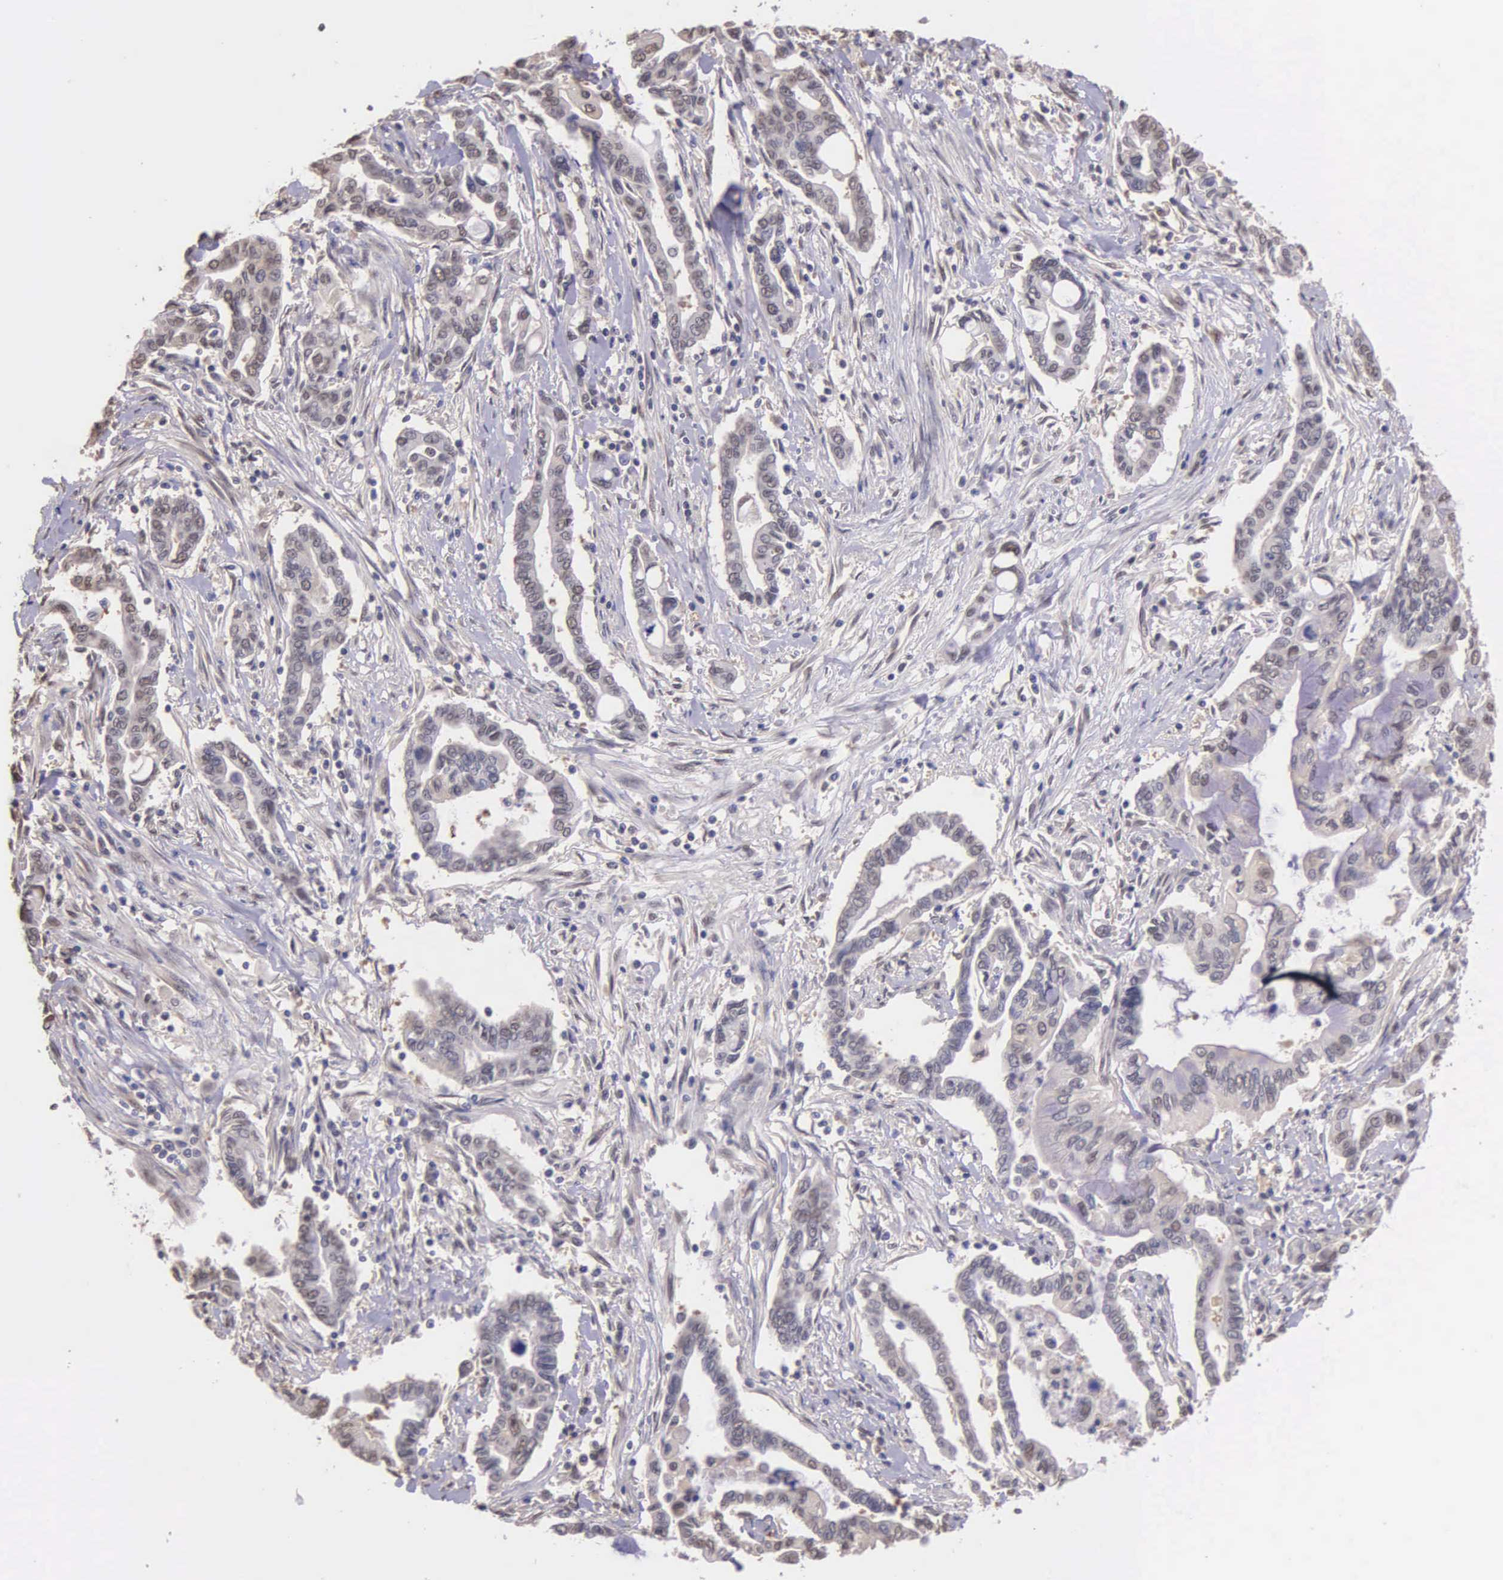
{"staining": {"intensity": "weak", "quantity": "25%-75%", "location": "cytoplasmic/membranous,nuclear"}, "tissue": "pancreatic cancer", "cell_type": "Tumor cells", "image_type": "cancer", "snomed": [{"axis": "morphology", "description": "Adenocarcinoma, NOS"}, {"axis": "topography", "description": "Pancreas"}], "caption": "Human pancreatic cancer (adenocarcinoma) stained with a brown dye displays weak cytoplasmic/membranous and nuclear positive expression in approximately 25%-75% of tumor cells.", "gene": "PSMC1", "patient": {"sex": "female", "age": 57}}